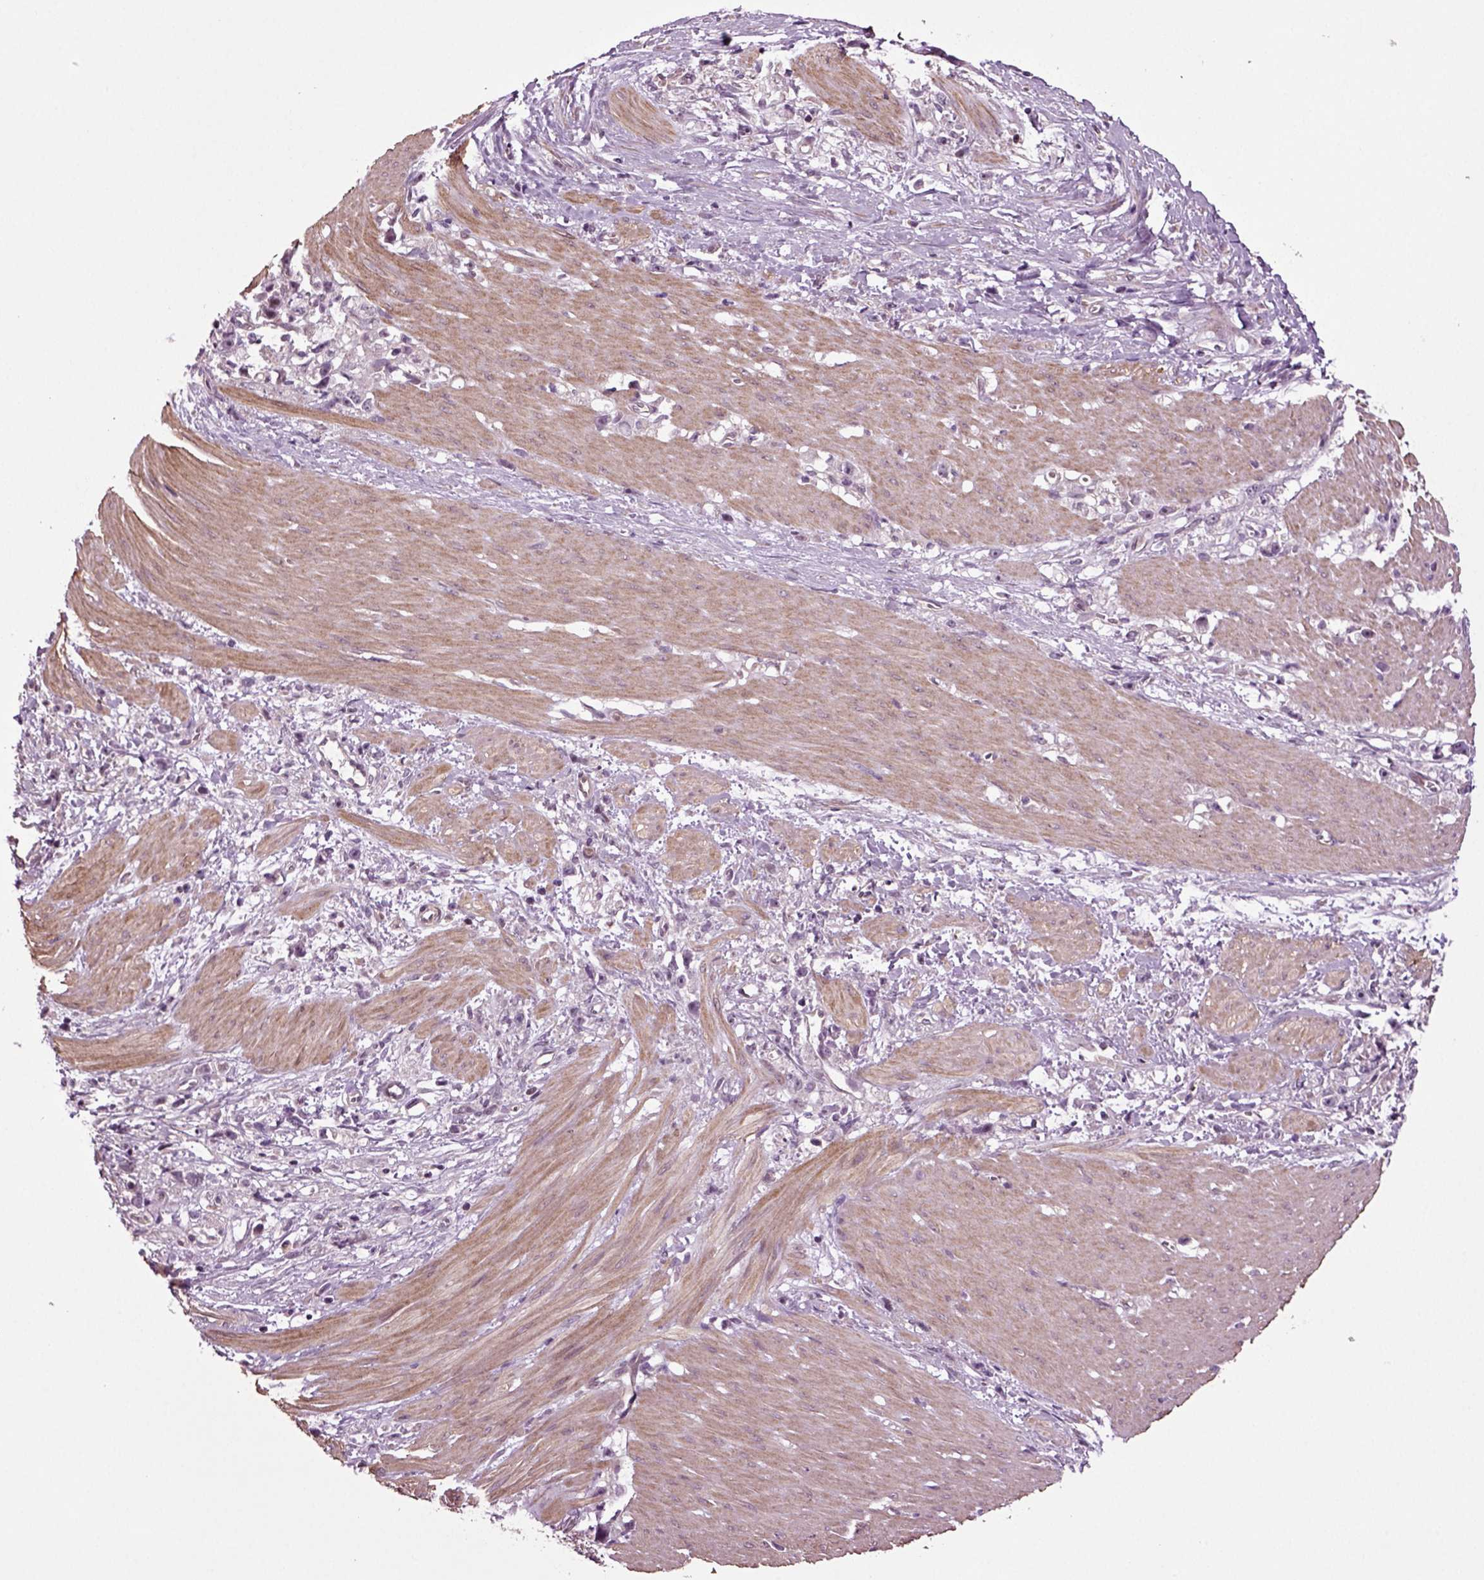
{"staining": {"intensity": "negative", "quantity": "none", "location": "none"}, "tissue": "stomach cancer", "cell_type": "Tumor cells", "image_type": "cancer", "snomed": [{"axis": "morphology", "description": "Adenocarcinoma, NOS"}, {"axis": "topography", "description": "Stomach"}], "caption": "DAB (3,3'-diaminobenzidine) immunohistochemical staining of human stomach cancer (adenocarcinoma) demonstrates no significant positivity in tumor cells.", "gene": "HAGHL", "patient": {"sex": "female", "age": 59}}